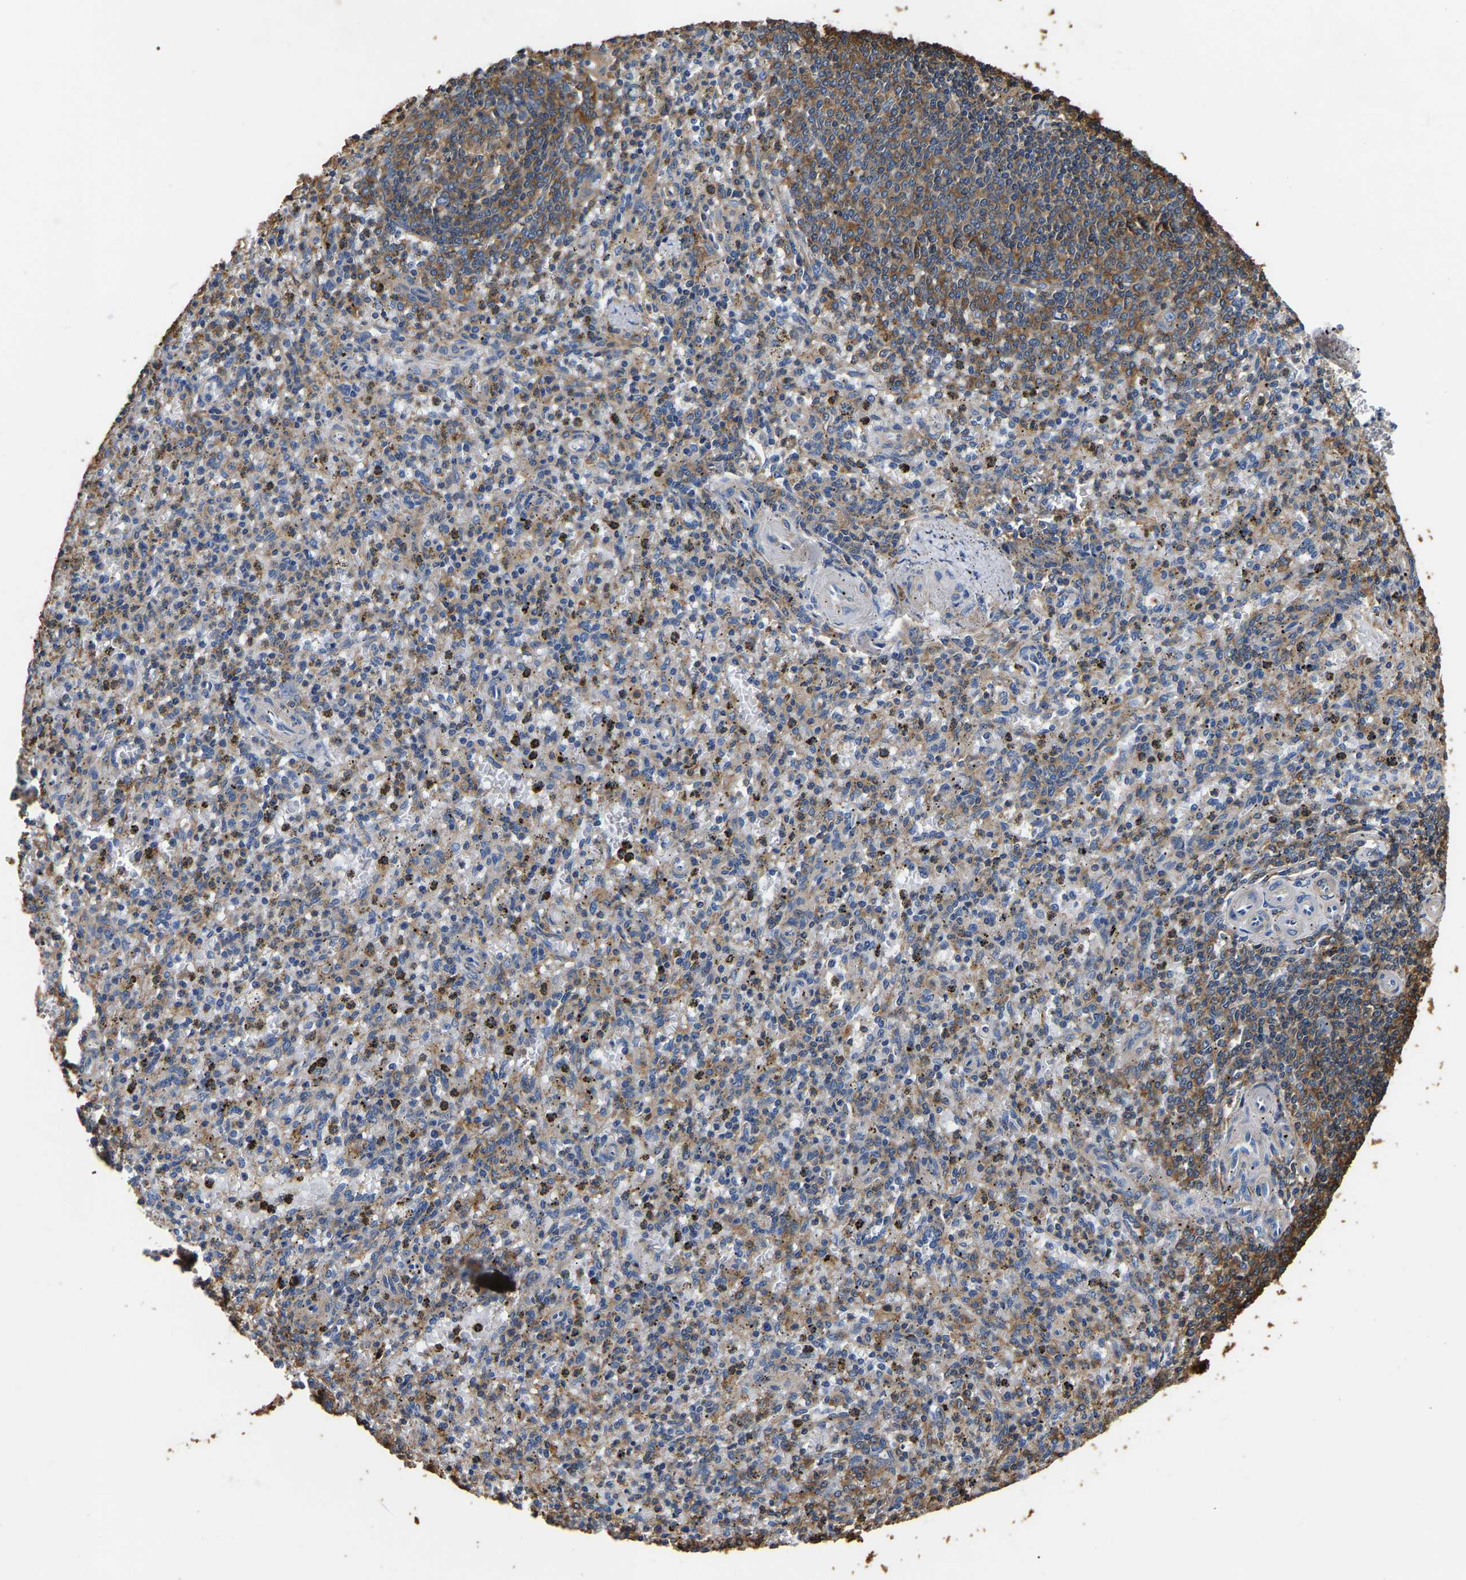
{"staining": {"intensity": "moderate", "quantity": ">75%", "location": "cytoplasmic/membranous"}, "tissue": "spleen", "cell_type": "Cells in red pulp", "image_type": "normal", "snomed": [{"axis": "morphology", "description": "Normal tissue, NOS"}, {"axis": "topography", "description": "Spleen"}], "caption": "IHC image of benign spleen: spleen stained using immunohistochemistry (IHC) shows medium levels of moderate protein expression localized specifically in the cytoplasmic/membranous of cells in red pulp, appearing as a cytoplasmic/membranous brown color.", "gene": "ARMT1", "patient": {"sex": "male", "age": 72}}